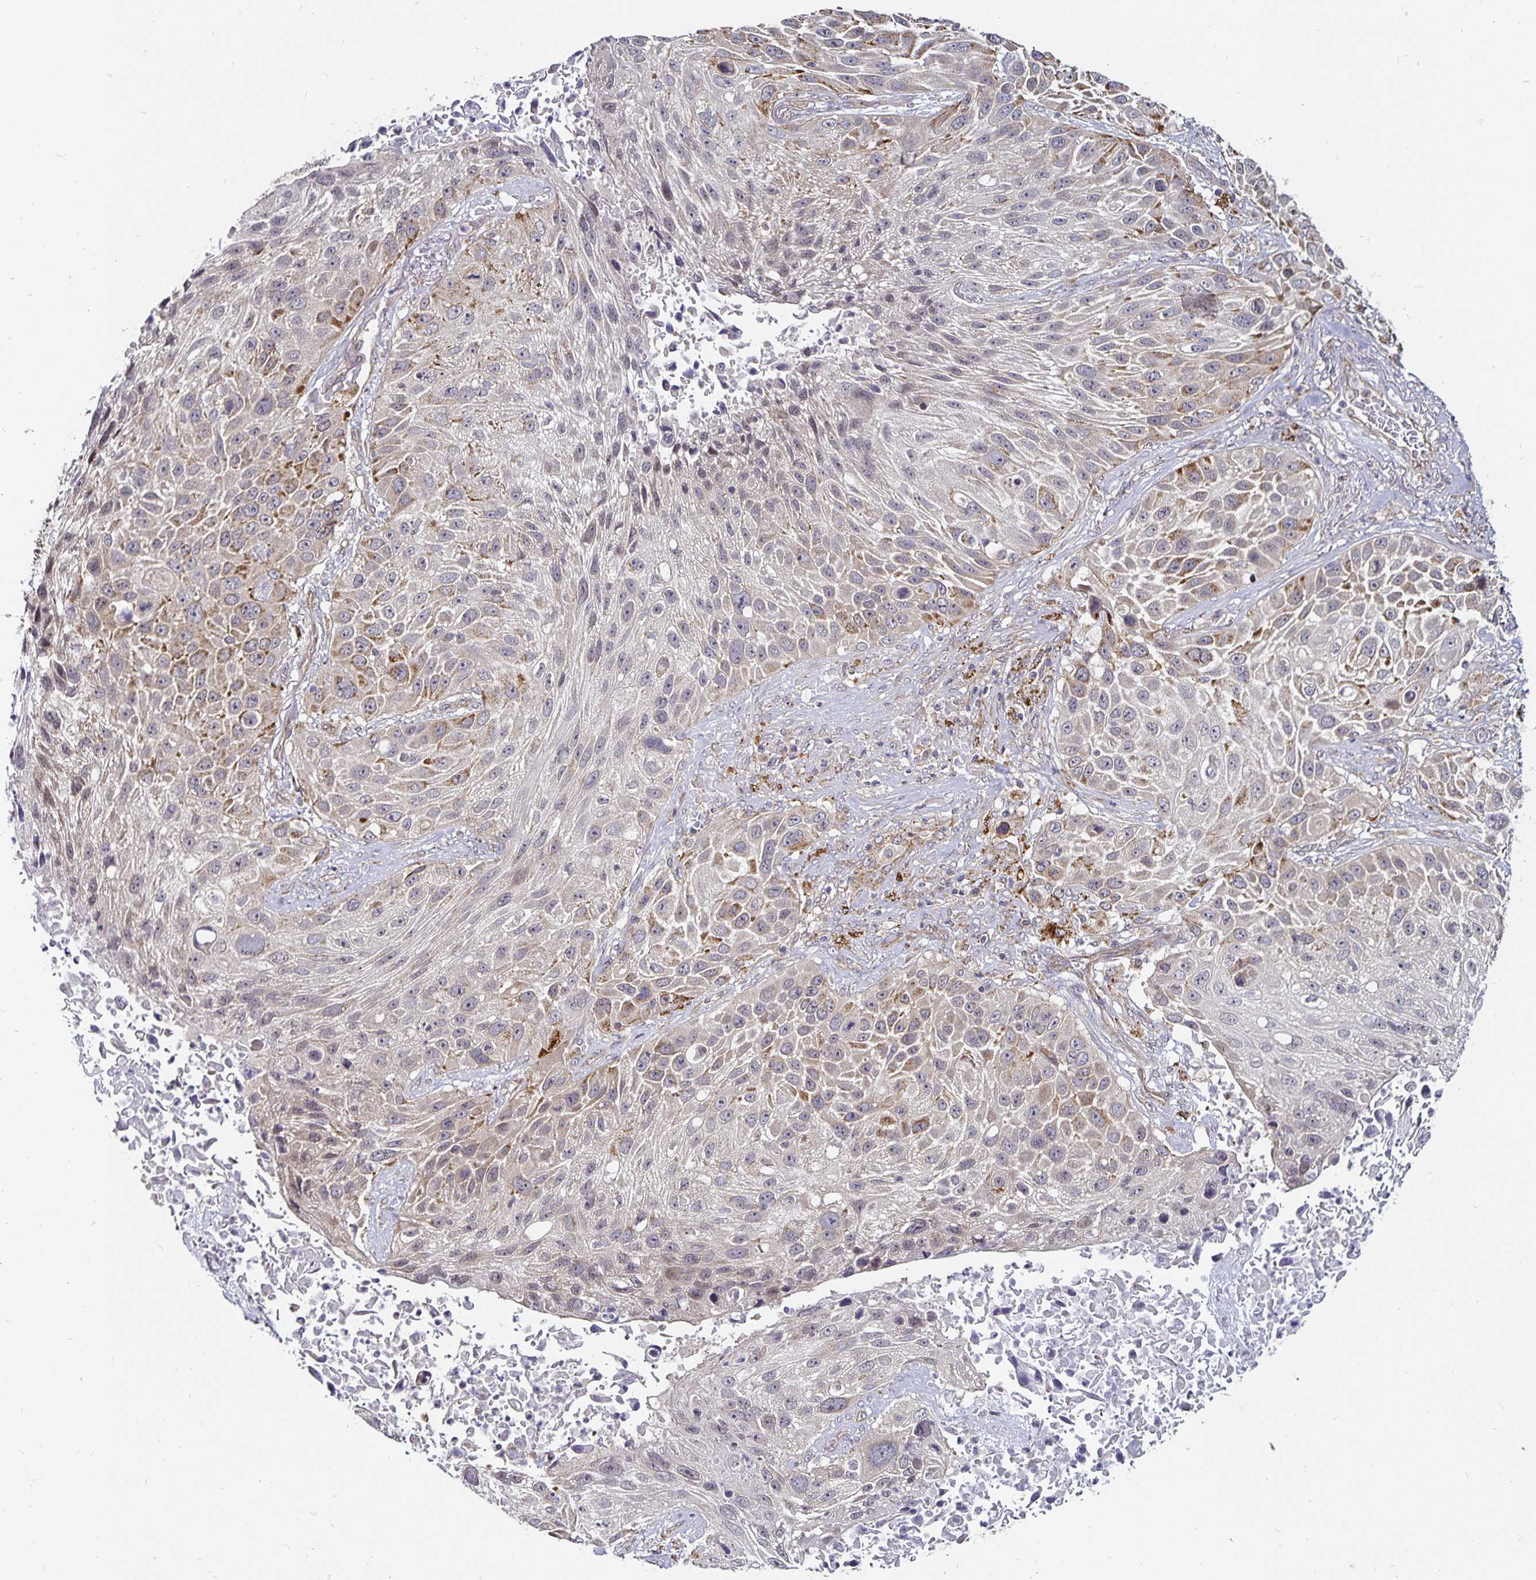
{"staining": {"intensity": "weak", "quantity": "<25%", "location": "cytoplasmic/membranous"}, "tissue": "lung cancer", "cell_type": "Tumor cells", "image_type": "cancer", "snomed": [{"axis": "morphology", "description": "Normal morphology"}, {"axis": "morphology", "description": "Squamous cell carcinoma, NOS"}, {"axis": "topography", "description": "Lymph node"}, {"axis": "topography", "description": "Lung"}], "caption": "IHC photomicrograph of lung cancer (squamous cell carcinoma) stained for a protein (brown), which demonstrates no expression in tumor cells.", "gene": "CYP27A1", "patient": {"sex": "male", "age": 67}}